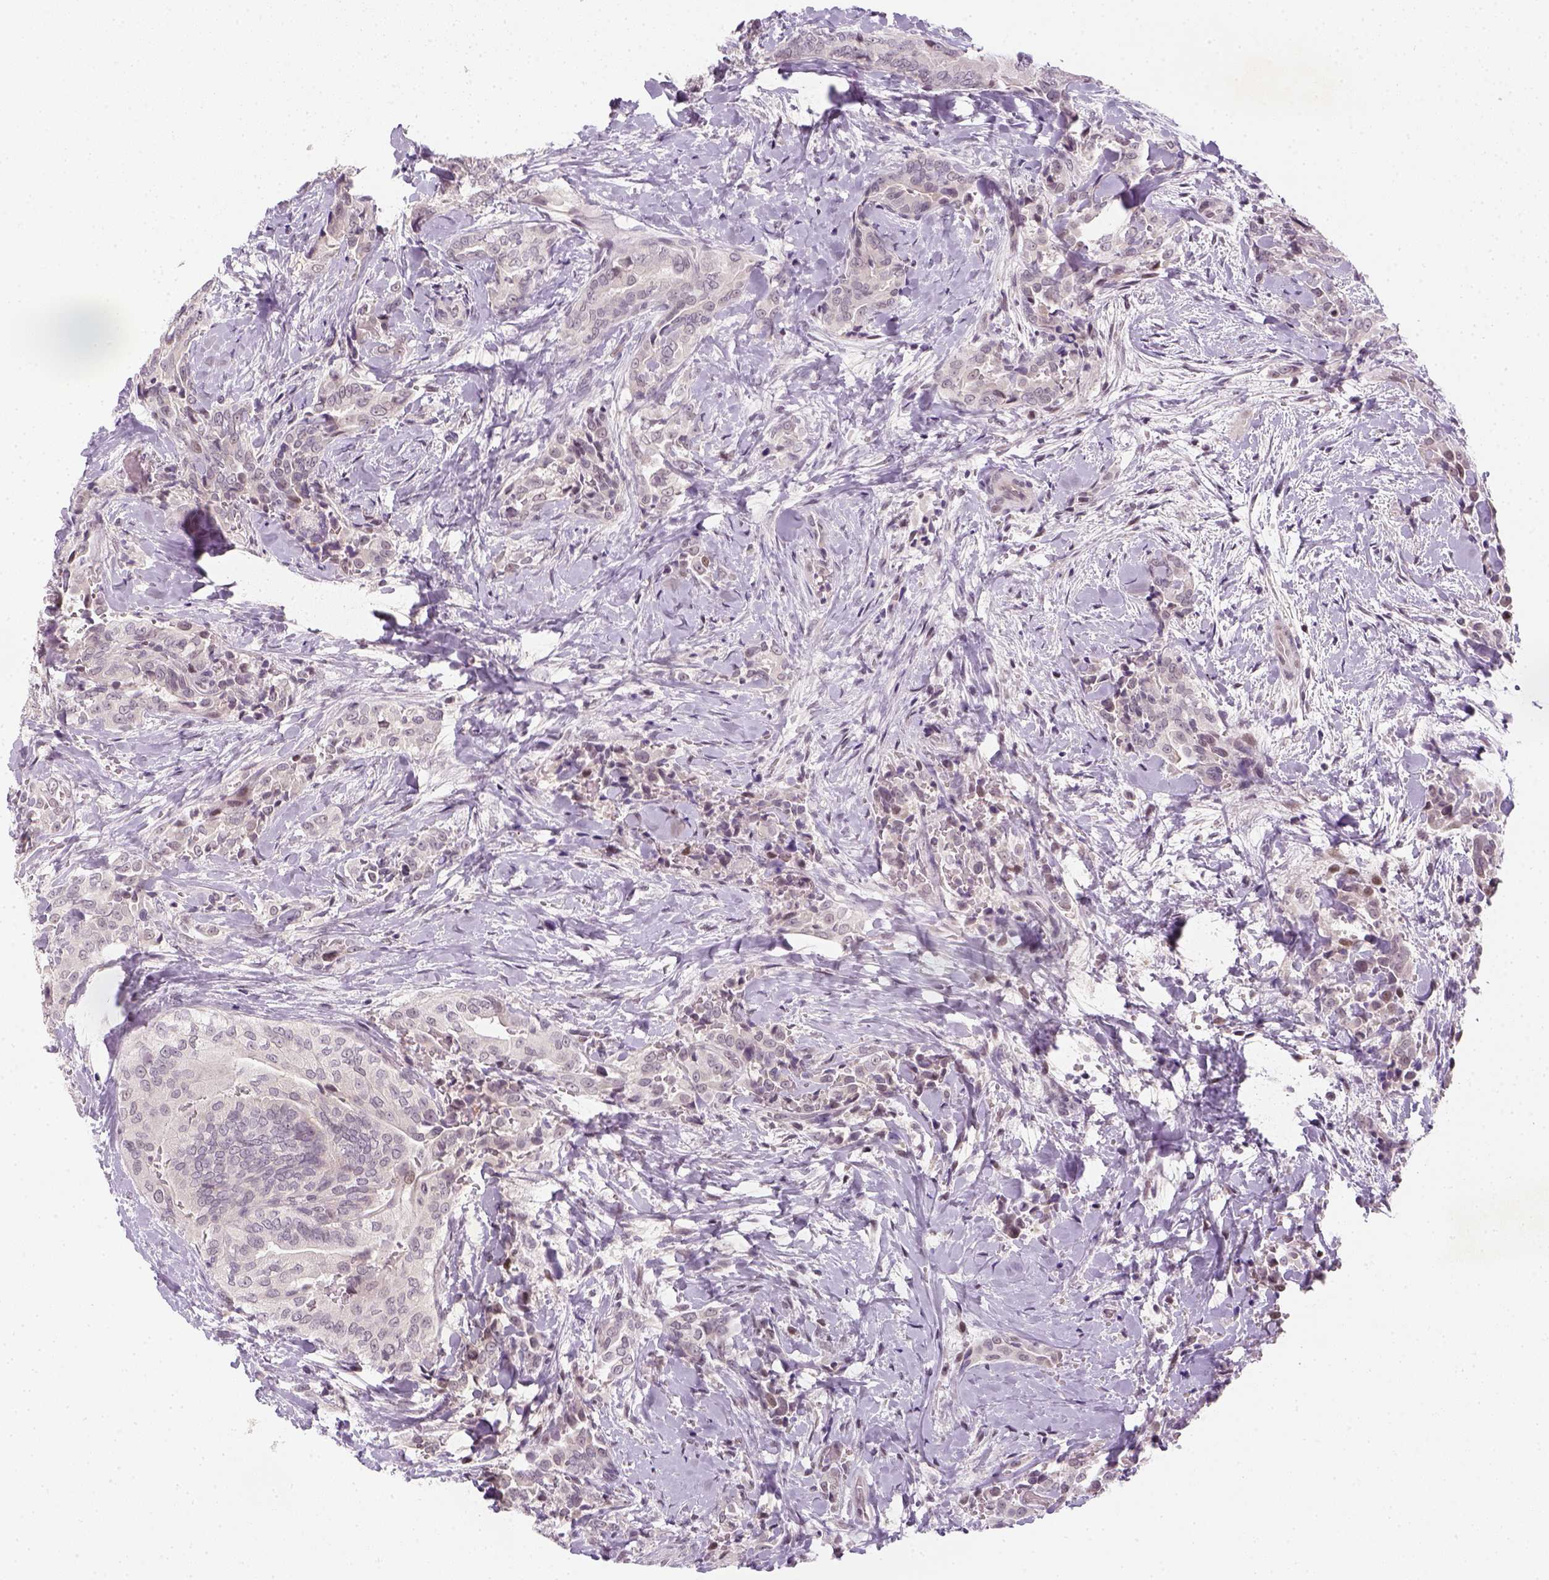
{"staining": {"intensity": "negative", "quantity": "none", "location": "none"}, "tissue": "thyroid cancer", "cell_type": "Tumor cells", "image_type": "cancer", "snomed": [{"axis": "morphology", "description": "Papillary adenocarcinoma, NOS"}, {"axis": "topography", "description": "Thyroid gland"}], "caption": "IHC photomicrograph of human thyroid cancer (papillary adenocarcinoma) stained for a protein (brown), which displays no expression in tumor cells. Brightfield microscopy of immunohistochemistry (IHC) stained with DAB (3,3'-diaminobenzidine) (brown) and hematoxylin (blue), captured at high magnification.", "gene": "MAGEB3", "patient": {"sex": "male", "age": 61}}